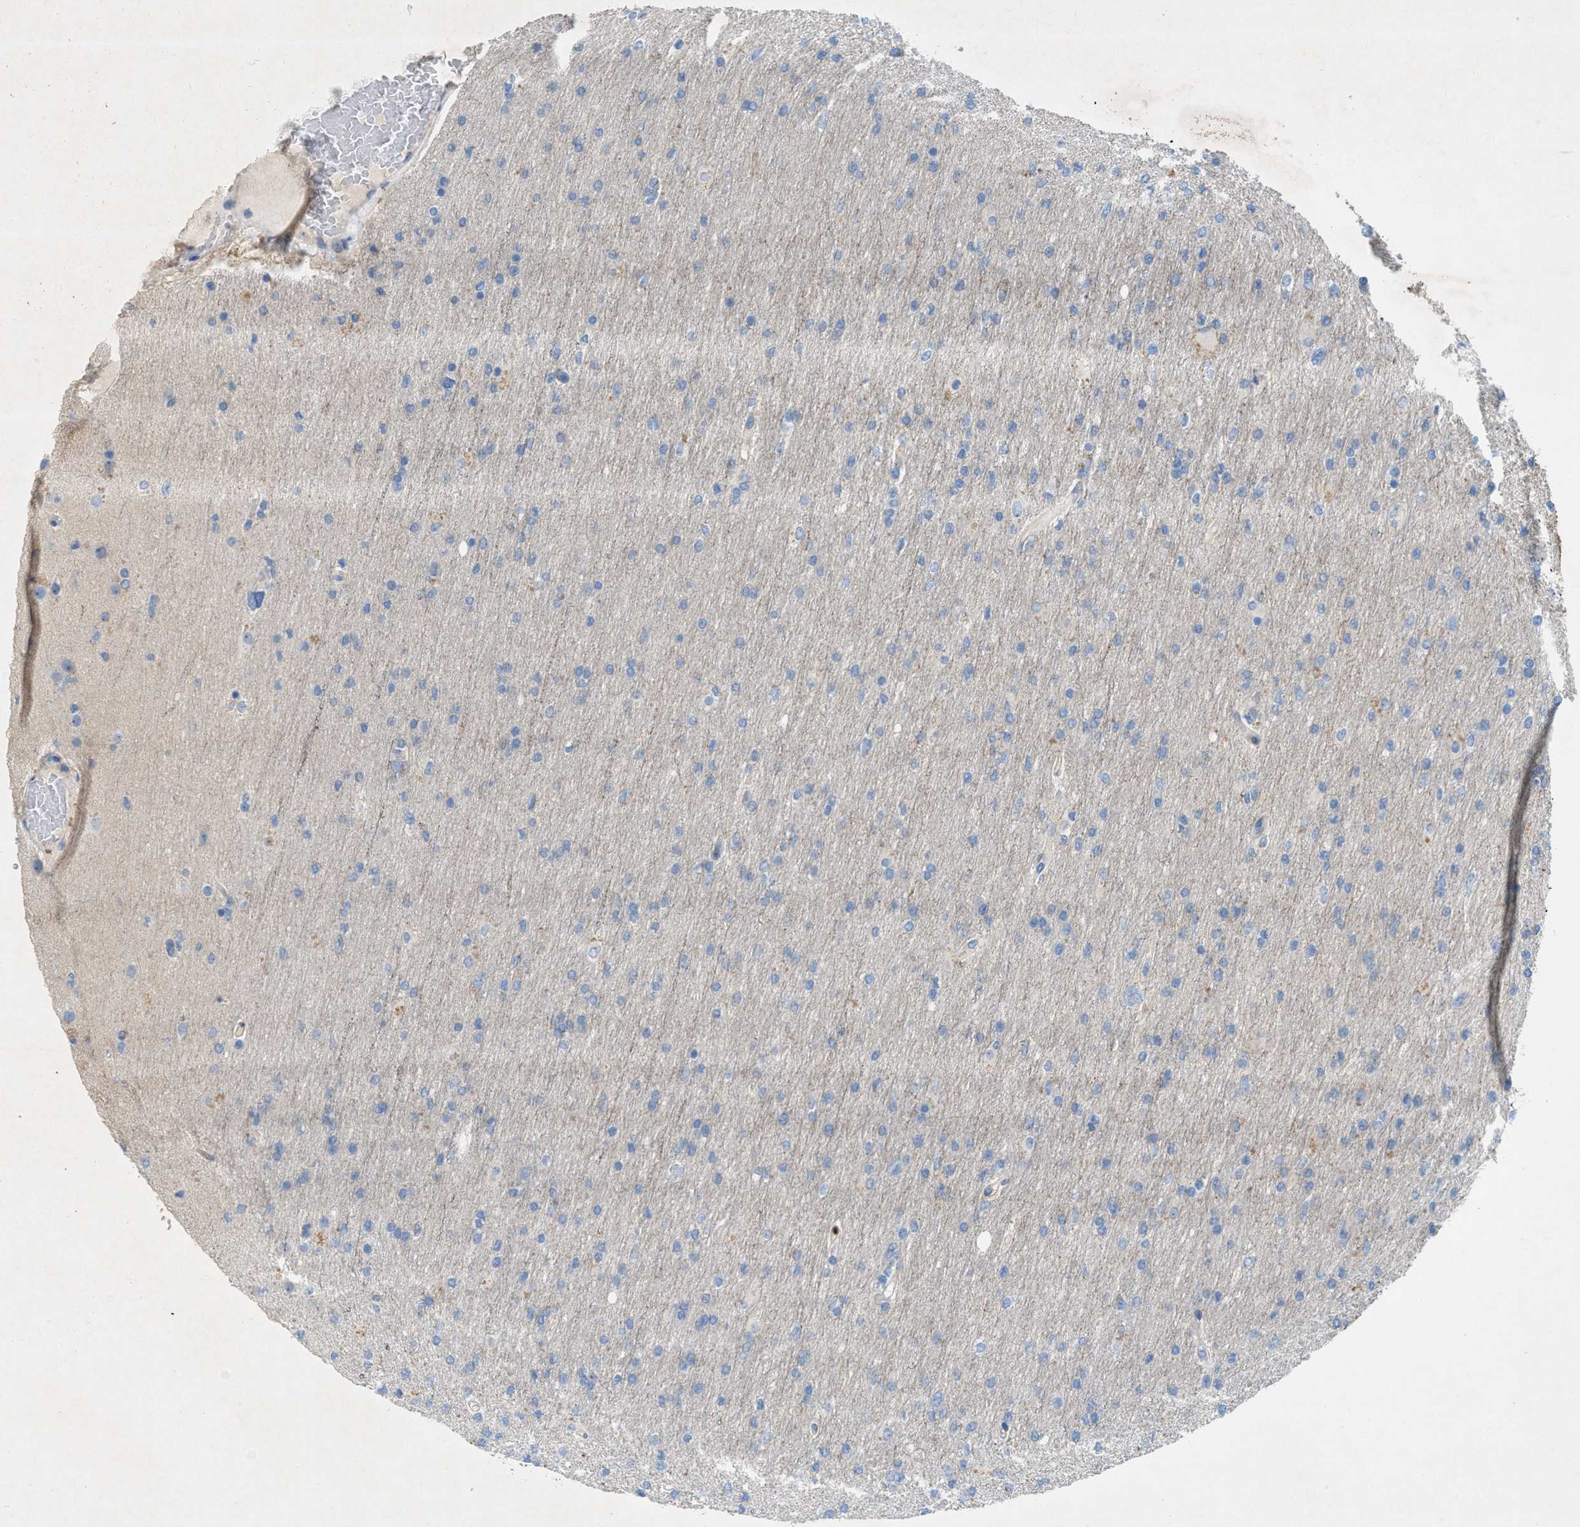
{"staining": {"intensity": "negative", "quantity": "none", "location": "none"}, "tissue": "glioma", "cell_type": "Tumor cells", "image_type": "cancer", "snomed": [{"axis": "morphology", "description": "Glioma, malignant, High grade"}, {"axis": "topography", "description": "Cerebral cortex"}], "caption": "Tumor cells show no significant positivity in high-grade glioma (malignant). The staining is performed using DAB brown chromogen with nuclei counter-stained in using hematoxylin.", "gene": "CMTM1", "patient": {"sex": "female", "age": 36}}